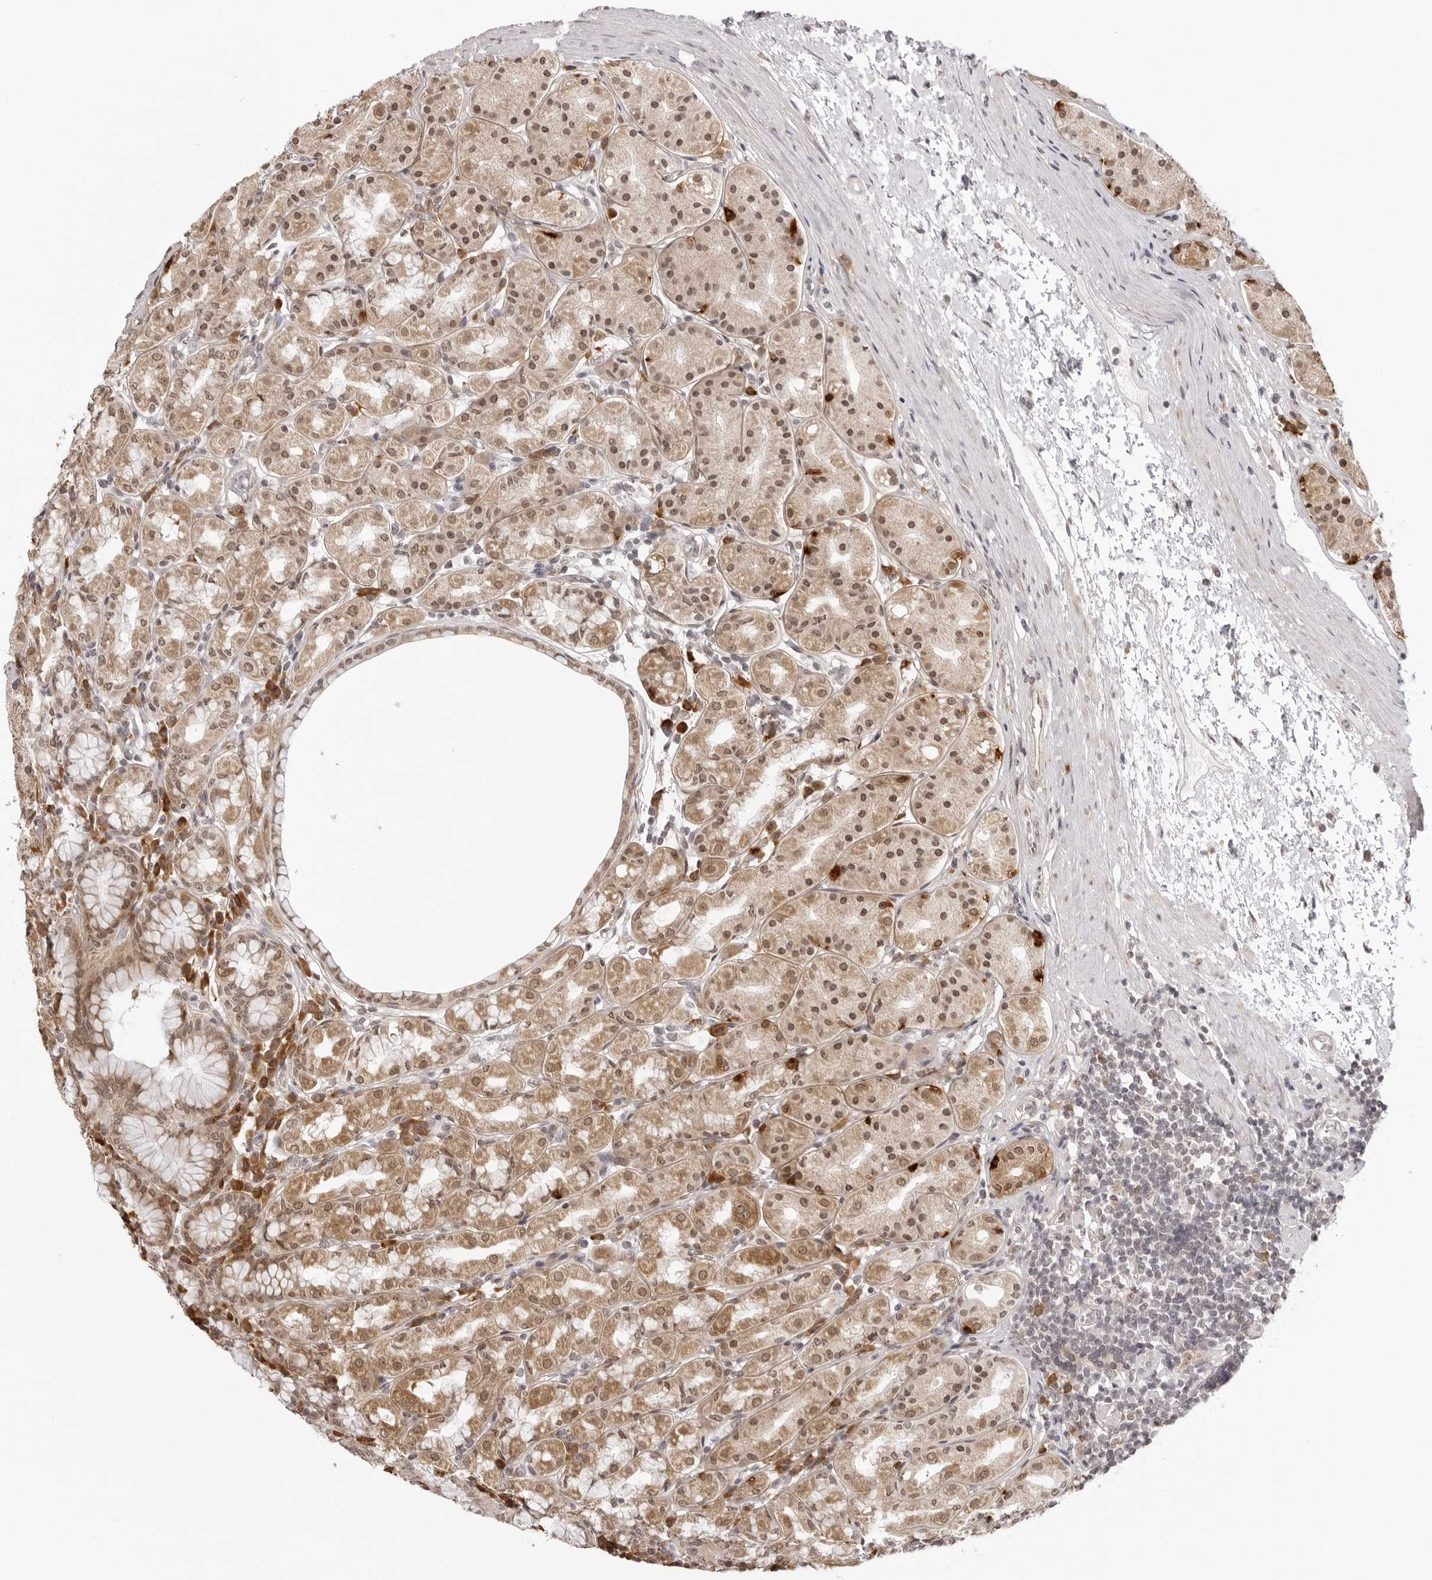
{"staining": {"intensity": "moderate", "quantity": "25%-75%", "location": "cytoplasmic/membranous,nuclear"}, "tissue": "stomach", "cell_type": "Glandular cells", "image_type": "normal", "snomed": [{"axis": "morphology", "description": "Normal tissue, NOS"}, {"axis": "topography", "description": "Stomach"}, {"axis": "topography", "description": "Stomach, lower"}], "caption": "Protein expression analysis of unremarkable stomach shows moderate cytoplasmic/membranous,nuclear staining in about 25%-75% of glandular cells.", "gene": "ZC3H11A", "patient": {"sex": "female", "age": 56}}